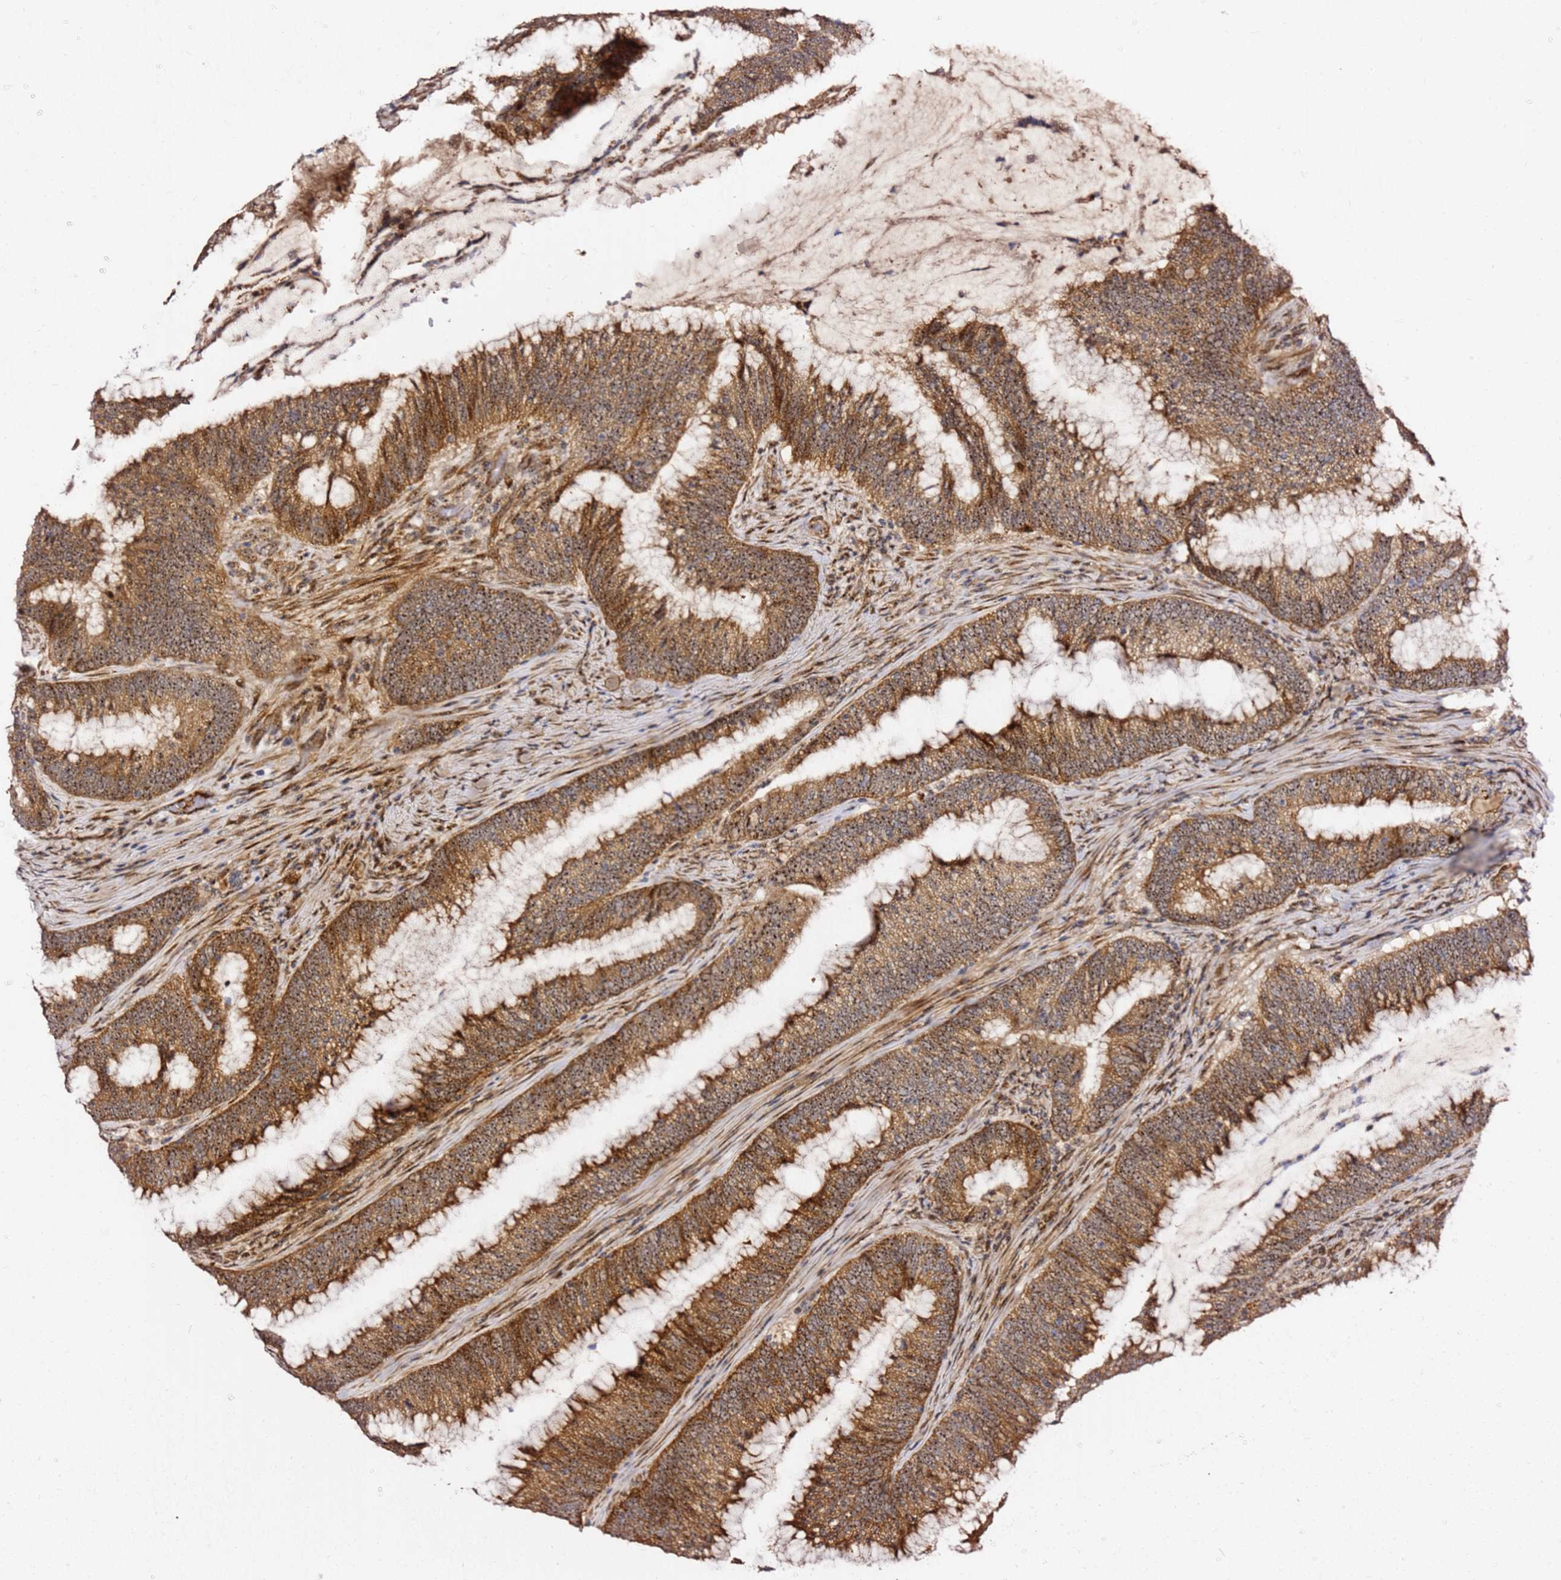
{"staining": {"intensity": "moderate", "quantity": ">75%", "location": "cytoplasmic/membranous,nuclear"}, "tissue": "colorectal cancer", "cell_type": "Tumor cells", "image_type": "cancer", "snomed": [{"axis": "morphology", "description": "Adenocarcinoma, NOS"}, {"axis": "topography", "description": "Rectum"}], "caption": "Protein staining of colorectal cancer tissue shows moderate cytoplasmic/membranous and nuclear expression in approximately >75% of tumor cells. Nuclei are stained in blue.", "gene": "KIF25", "patient": {"sex": "female", "age": 77}}